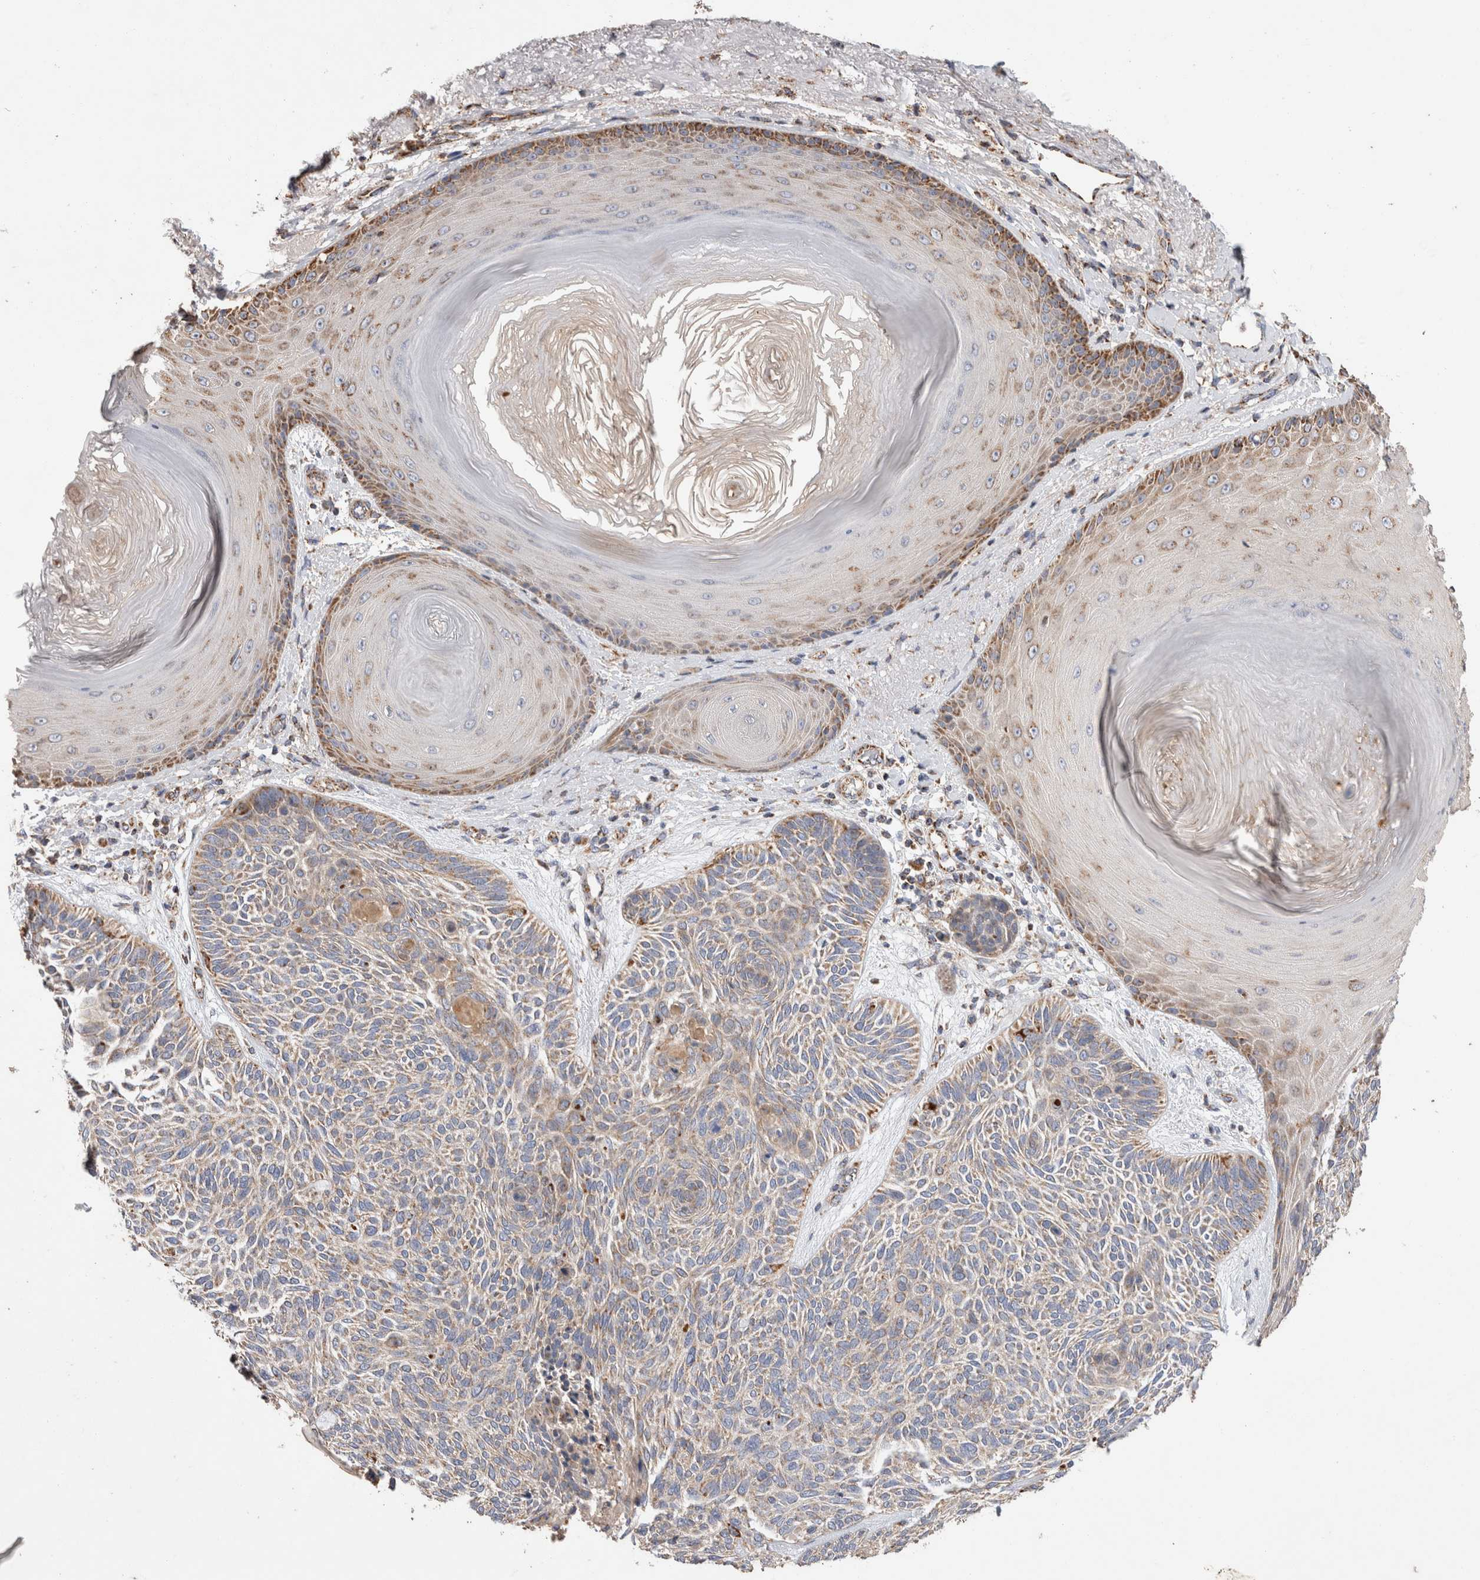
{"staining": {"intensity": "moderate", "quantity": ">75%", "location": "cytoplasmic/membranous"}, "tissue": "skin cancer", "cell_type": "Tumor cells", "image_type": "cancer", "snomed": [{"axis": "morphology", "description": "Basal cell carcinoma"}, {"axis": "topography", "description": "Skin"}], "caption": "Human skin cancer (basal cell carcinoma) stained with a protein marker exhibits moderate staining in tumor cells.", "gene": "IARS2", "patient": {"sex": "male", "age": 55}}